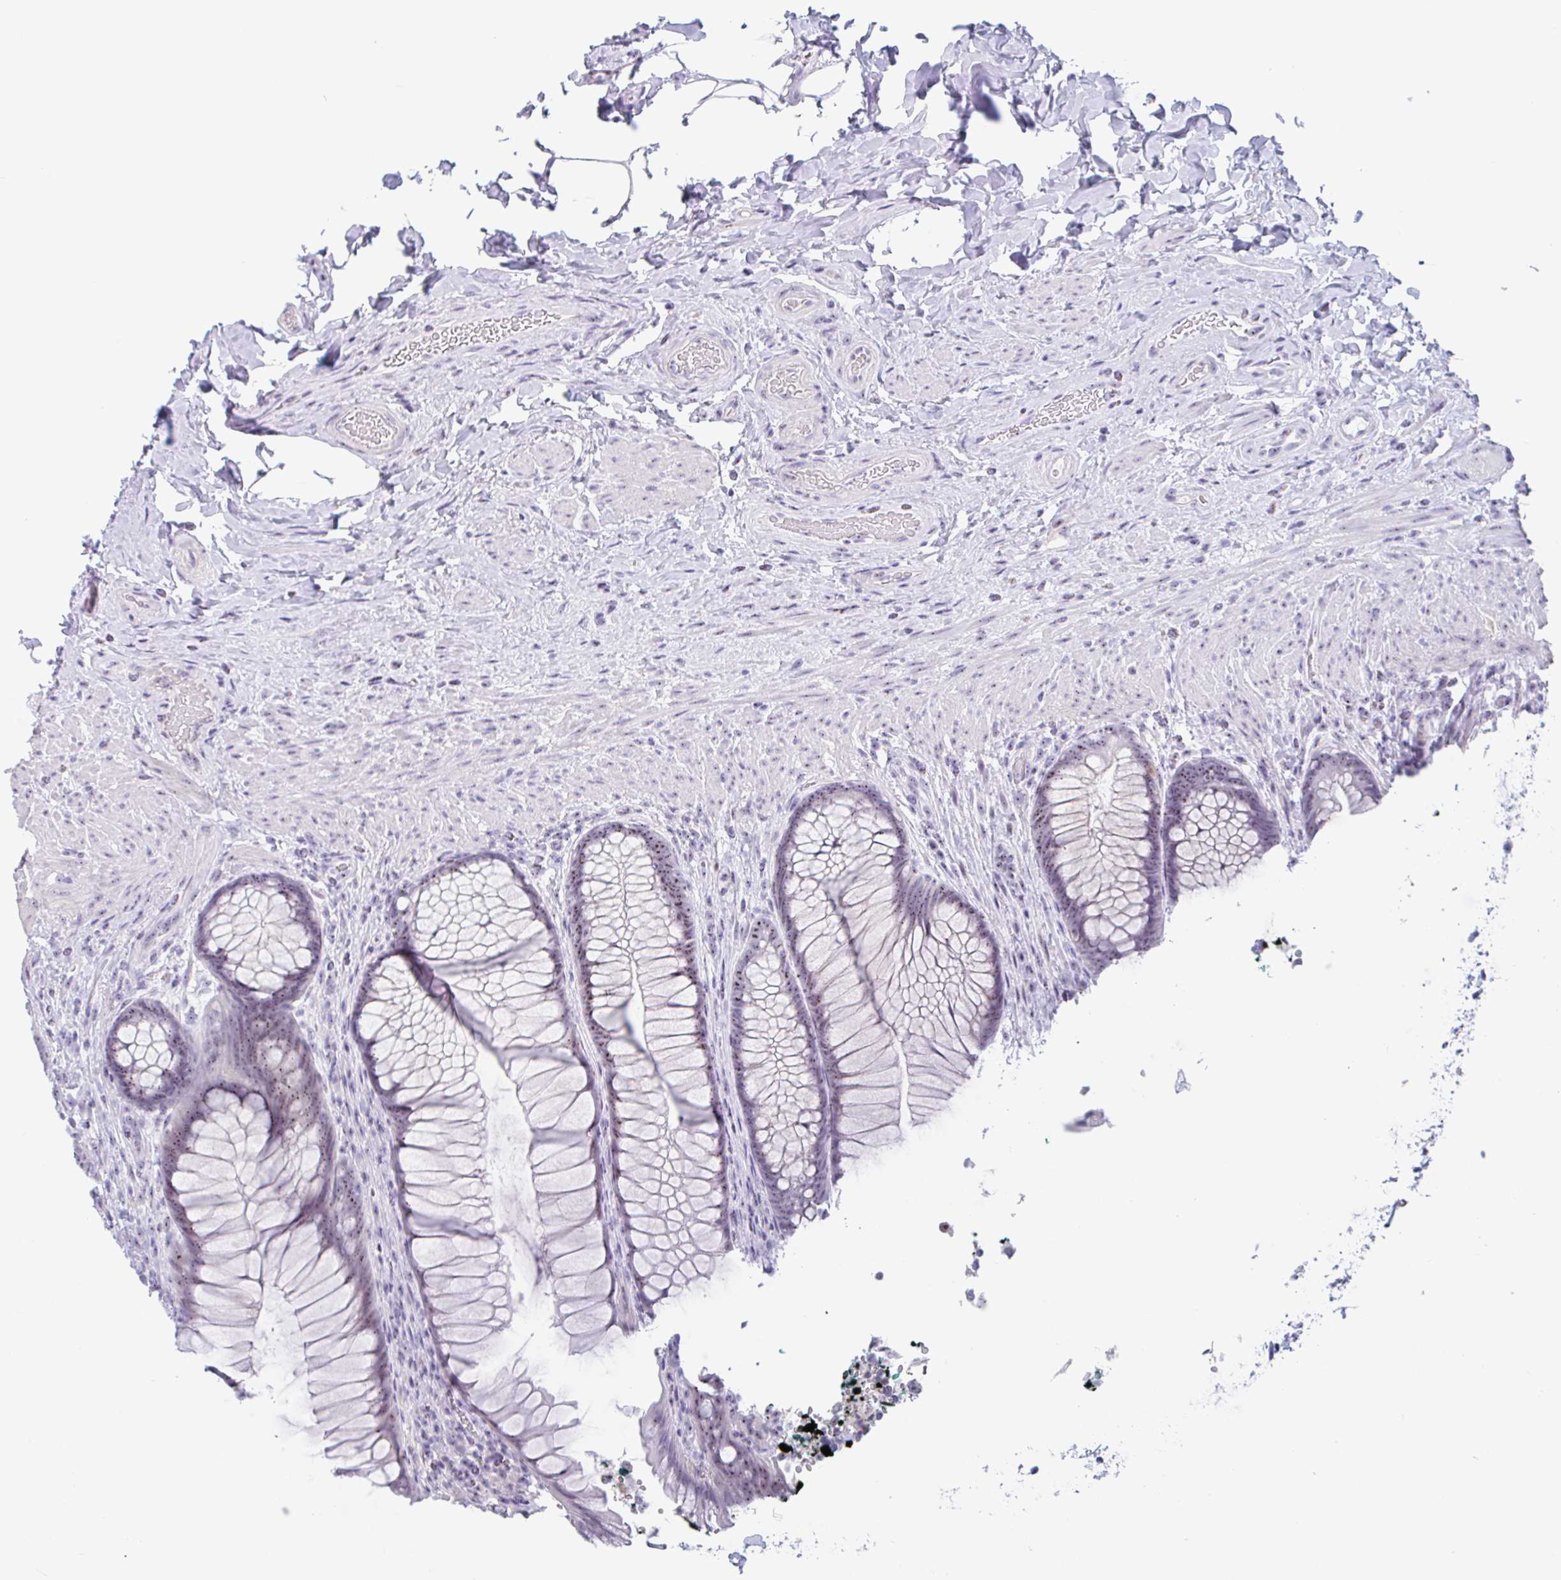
{"staining": {"intensity": "moderate", "quantity": ">75%", "location": "nuclear"}, "tissue": "rectum", "cell_type": "Glandular cells", "image_type": "normal", "snomed": [{"axis": "morphology", "description": "Normal tissue, NOS"}, {"axis": "topography", "description": "Rectum"}], "caption": "Rectum stained for a protein (brown) exhibits moderate nuclear positive staining in about >75% of glandular cells.", "gene": "LENG9", "patient": {"sex": "male", "age": 53}}